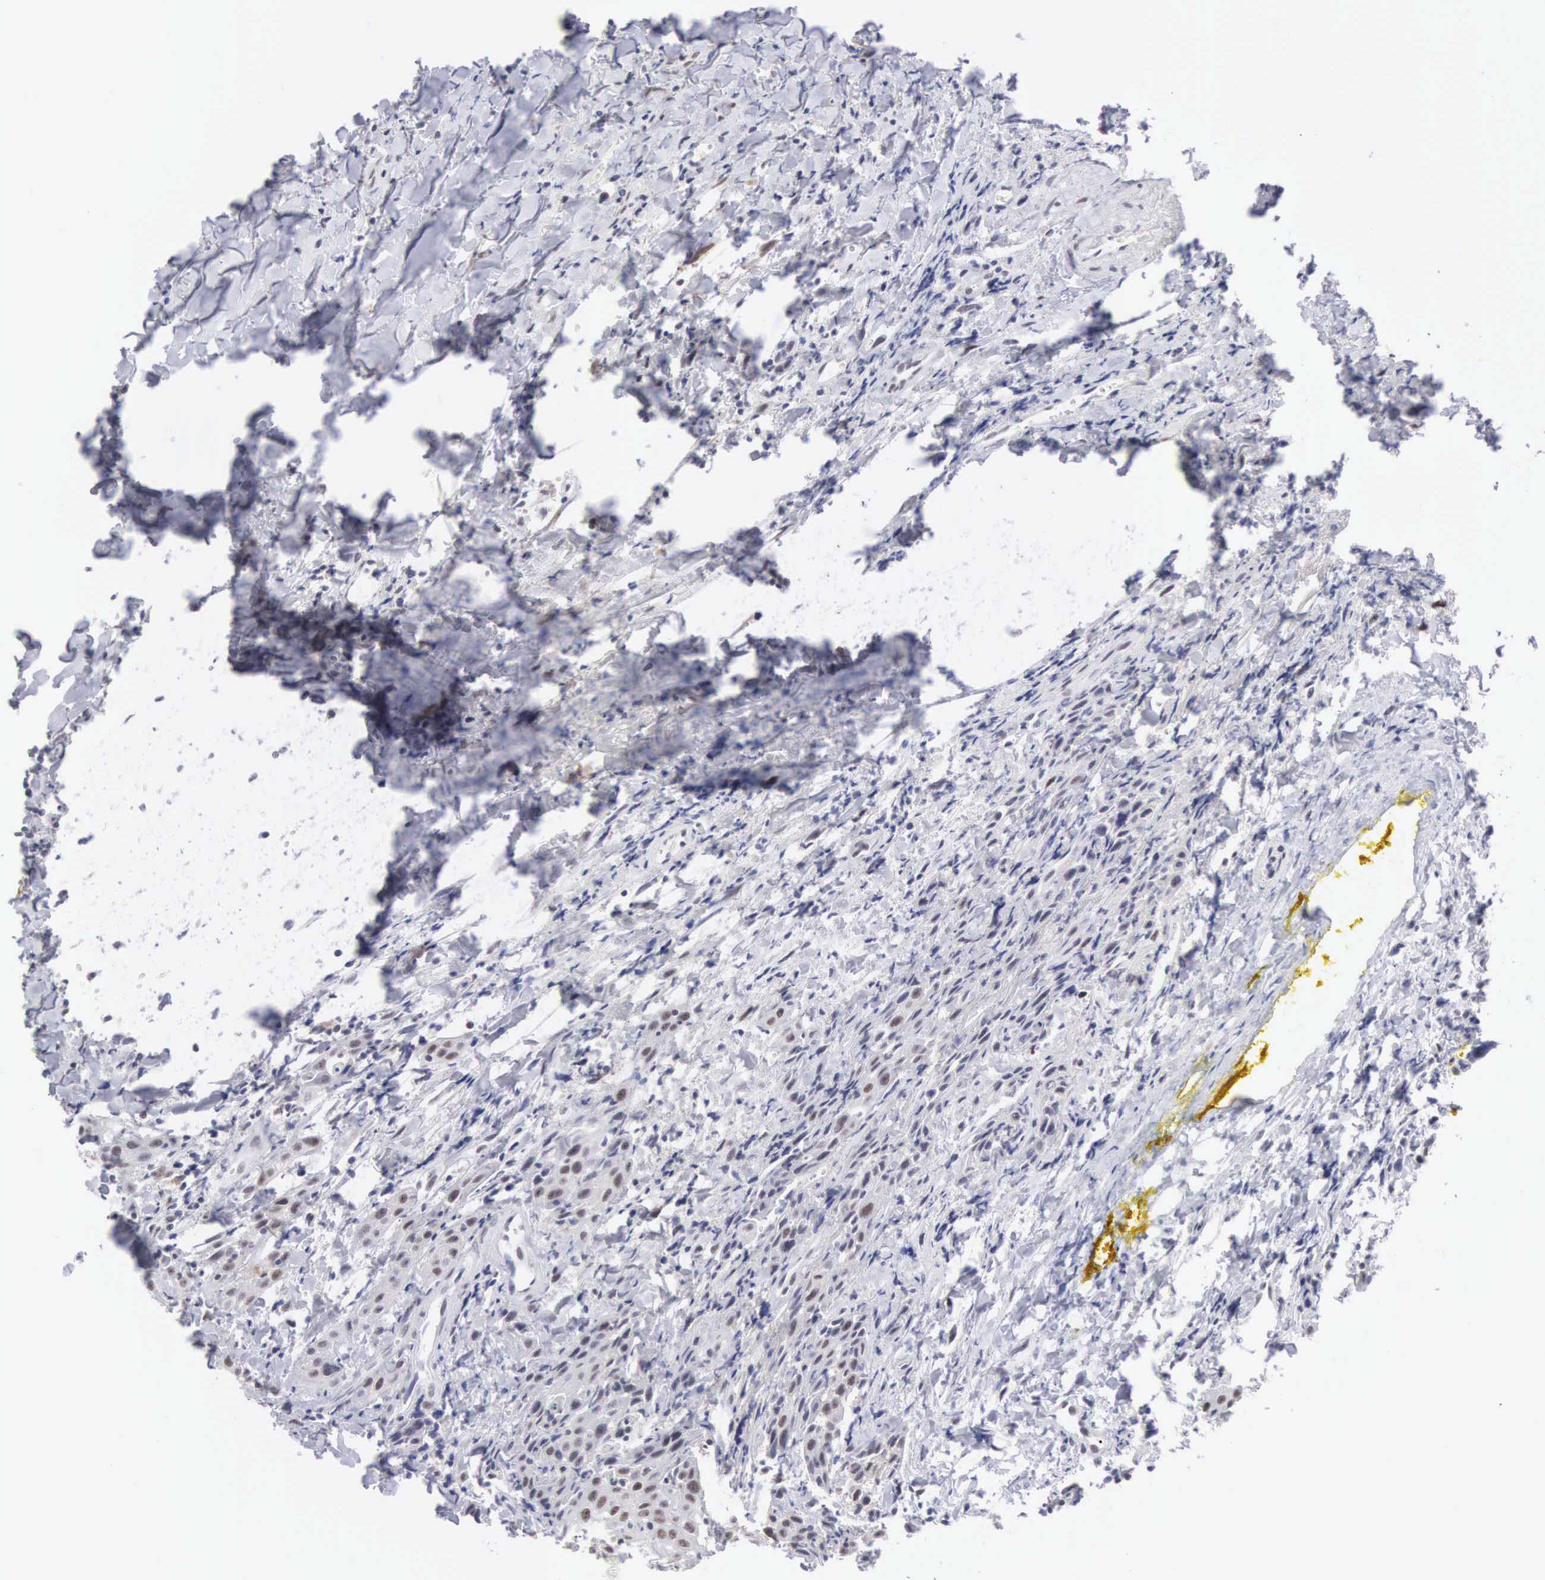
{"staining": {"intensity": "moderate", "quantity": "<25%", "location": "nuclear"}, "tissue": "head and neck cancer", "cell_type": "Tumor cells", "image_type": "cancer", "snomed": [{"axis": "morphology", "description": "Squamous cell carcinoma, NOS"}, {"axis": "topography", "description": "Oral tissue"}, {"axis": "topography", "description": "Head-Neck"}], "caption": "Brown immunohistochemical staining in head and neck cancer displays moderate nuclear staining in approximately <25% of tumor cells. (Stains: DAB in brown, nuclei in blue, Microscopy: brightfield microscopy at high magnification).", "gene": "MNAT1", "patient": {"sex": "female", "age": 82}}